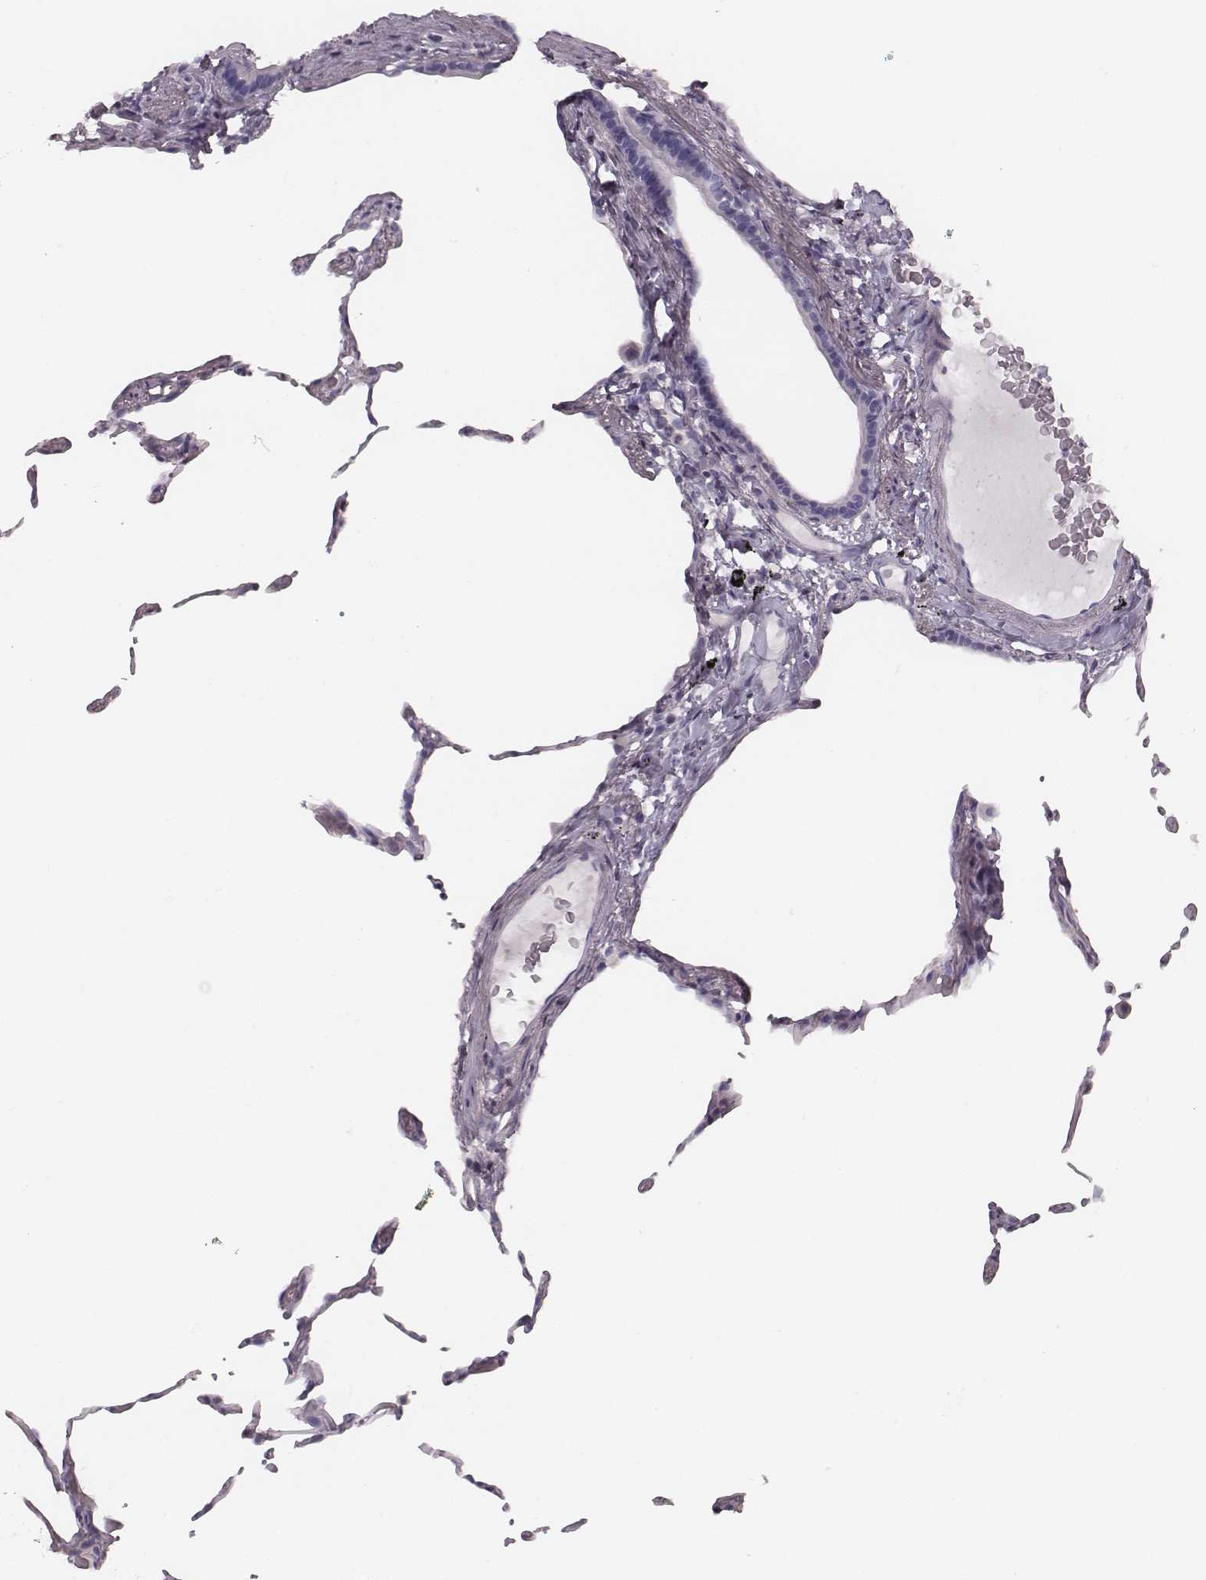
{"staining": {"intensity": "negative", "quantity": "none", "location": "none"}, "tissue": "lung", "cell_type": "Alveolar cells", "image_type": "normal", "snomed": [{"axis": "morphology", "description": "Normal tissue, NOS"}, {"axis": "topography", "description": "Lung"}], "caption": "This image is of normal lung stained with IHC to label a protein in brown with the nuclei are counter-stained blue. There is no positivity in alveolar cells. The staining is performed using DAB (3,3'-diaminobenzidine) brown chromogen with nuclei counter-stained in using hematoxylin.", "gene": "ENSG00000285837", "patient": {"sex": "female", "age": 57}}